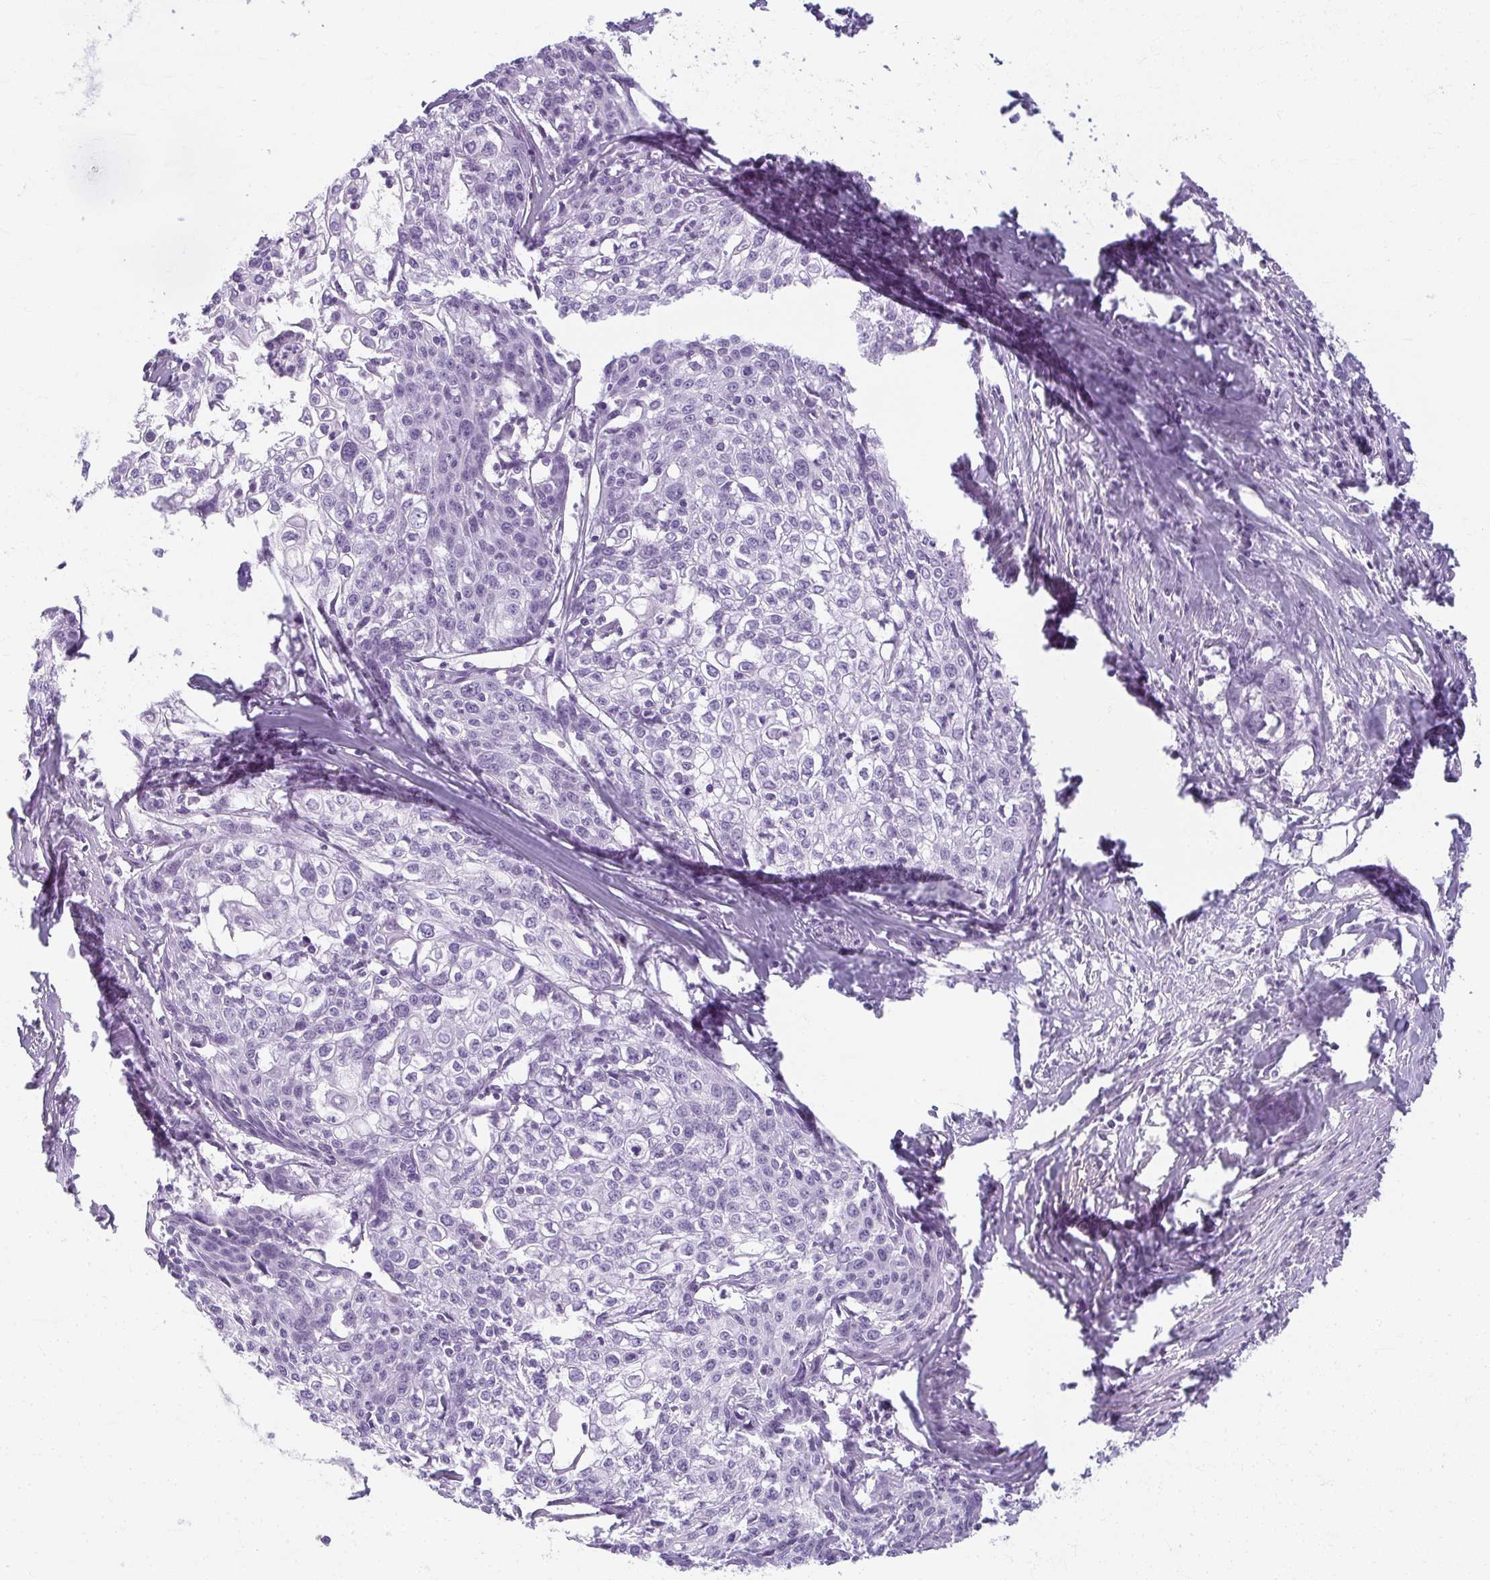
{"staining": {"intensity": "negative", "quantity": "none", "location": "none"}, "tissue": "cervical cancer", "cell_type": "Tumor cells", "image_type": "cancer", "snomed": [{"axis": "morphology", "description": "Squamous cell carcinoma, NOS"}, {"axis": "topography", "description": "Cervix"}], "caption": "A high-resolution histopathology image shows IHC staining of cervical cancer (squamous cell carcinoma), which exhibits no significant positivity in tumor cells.", "gene": "MOBP", "patient": {"sex": "female", "age": 39}}